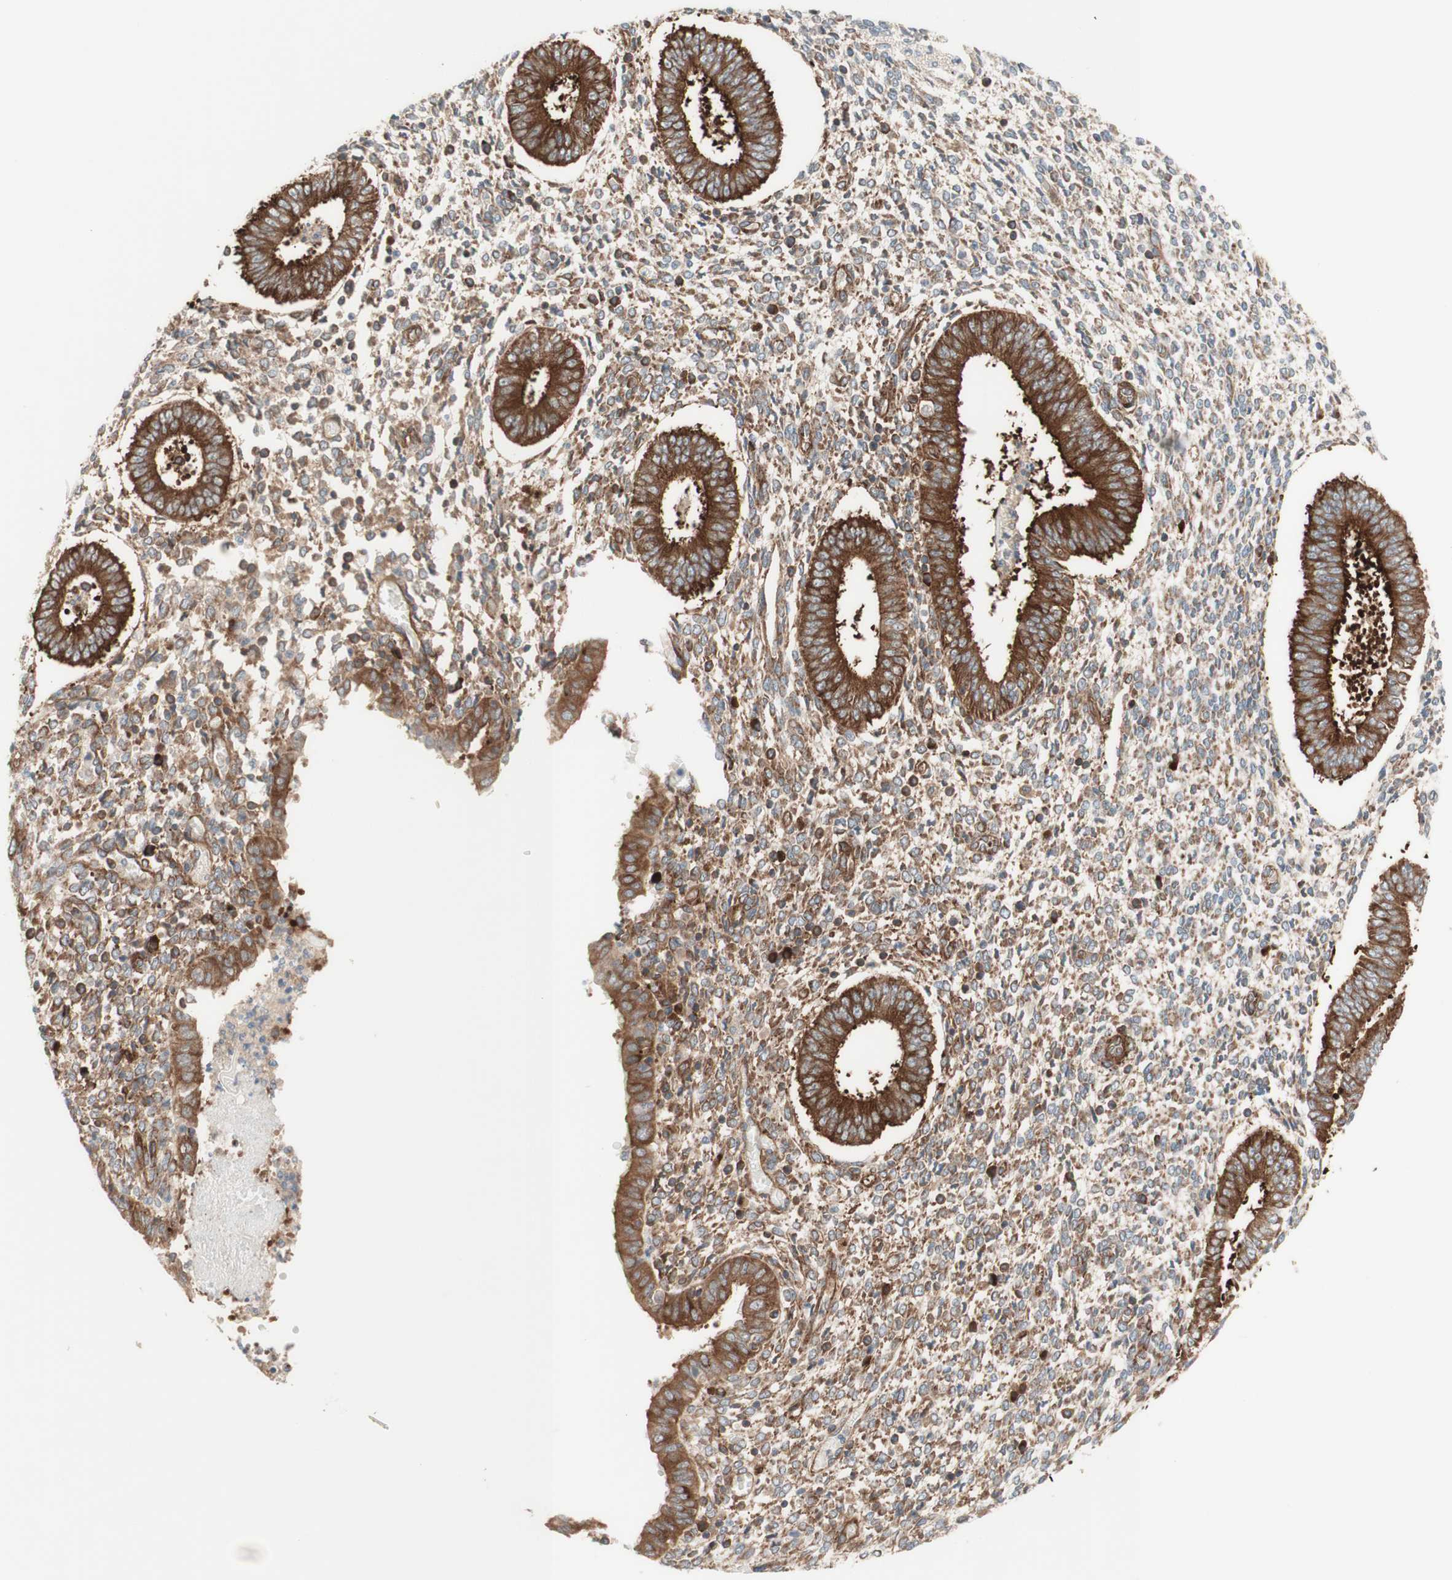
{"staining": {"intensity": "moderate", "quantity": ">75%", "location": "cytoplasmic/membranous"}, "tissue": "endometrium", "cell_type": "Cells in endometrial stroma", "image_type": "normal", "snomed": [{"axis": "morphology", "description": "Normal tissue, NOS"}, {"axis": "topography", "description": "Endometrium"}], "caption": "Immunohistochemical staining of normal human endometrium demonstrates medium levels of moderate cytoplasmic/membranous positivity in approximately >75% of cells in endometrial stroma. (brown staining indicates protein expression, while blue staining denotes nuclei).", "gene": "CCN4", "patient": {"sex": "female", "age": 35}}